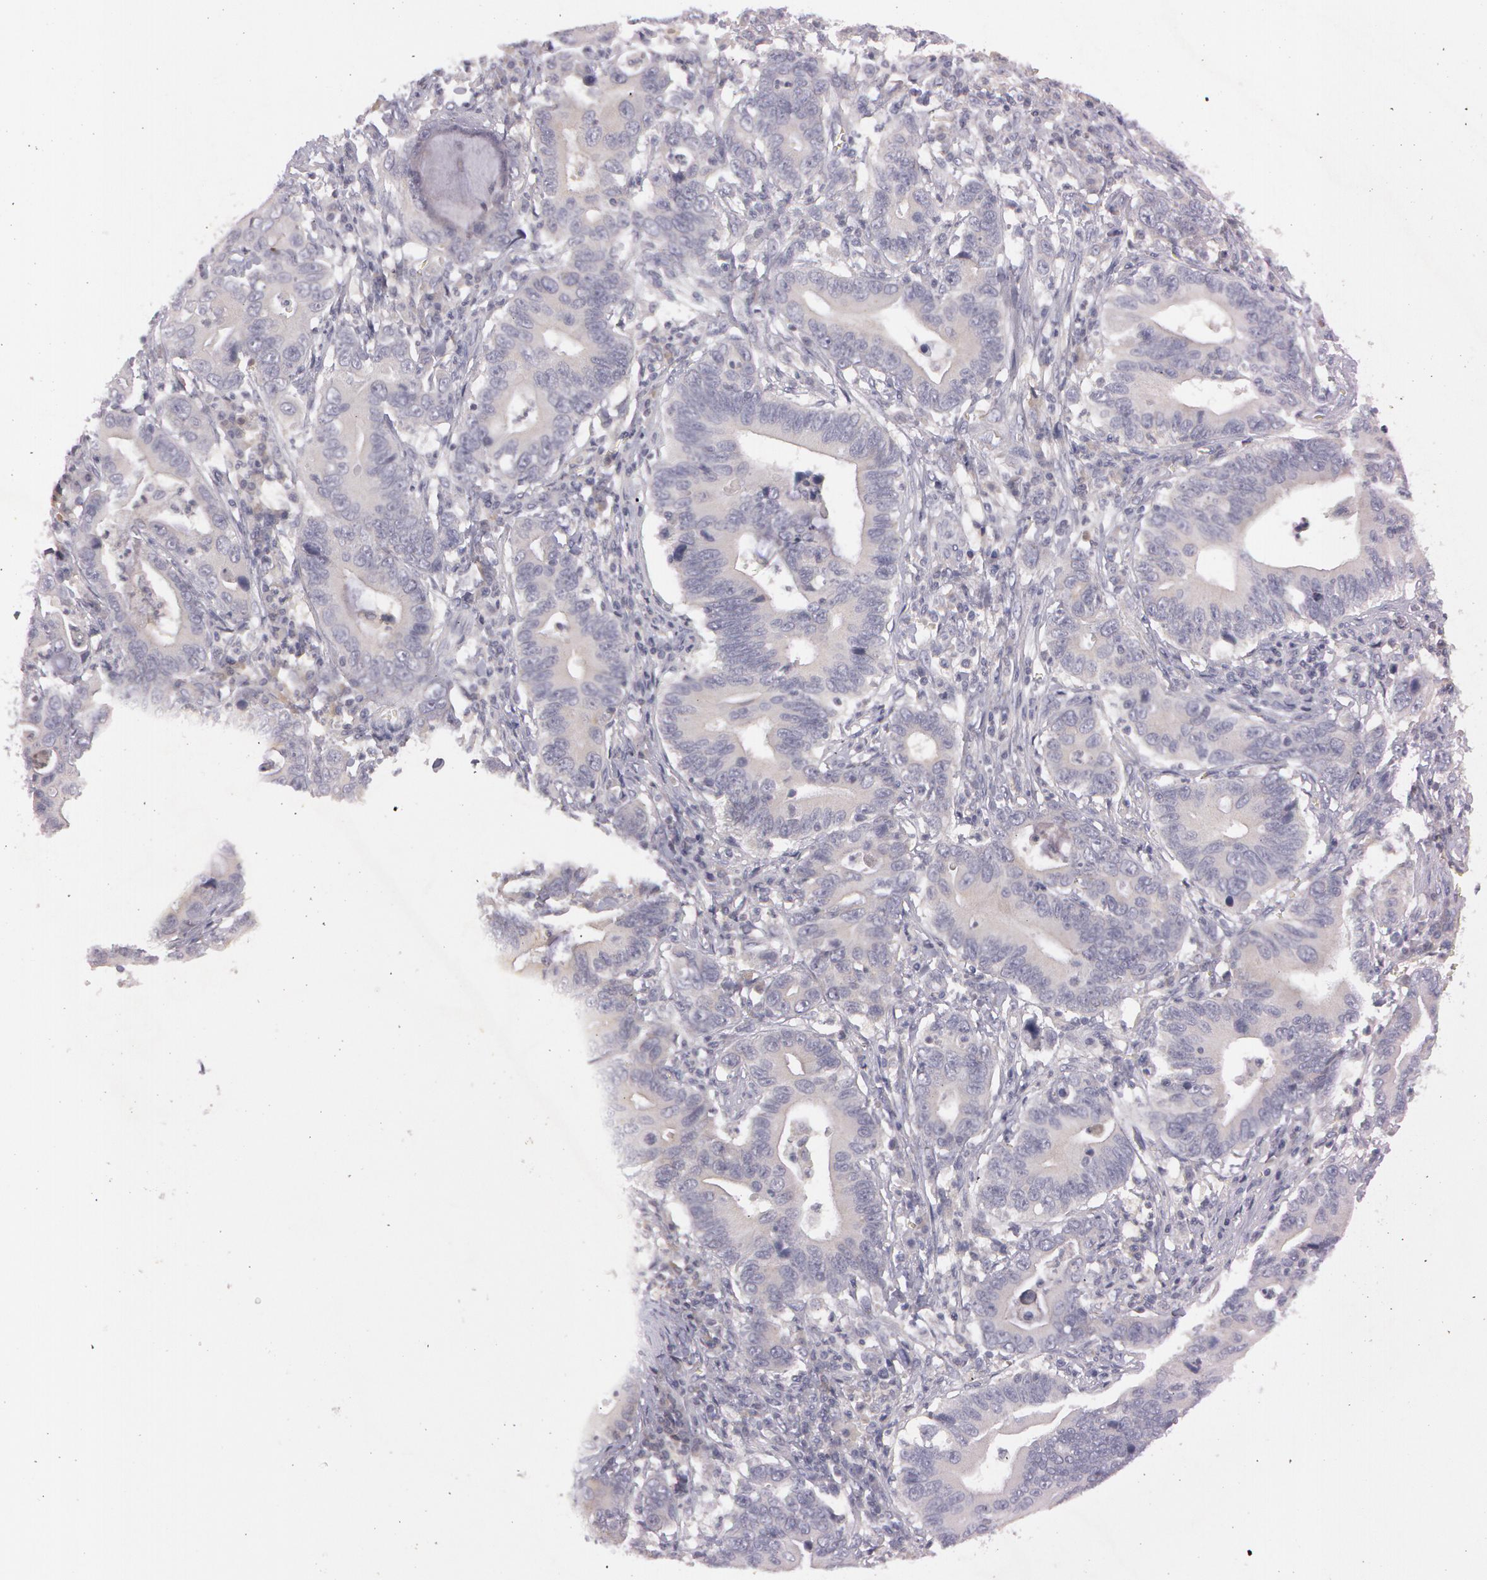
{"staining": {"intensity": "weak", "quantity": "<25%", "location": "cytoplasmic/membranous"}, "tissue": "stomach cancer", "cell_type": "Tumor cells", "image_type": "cancer", "snomed": [{"axis": "morphology", "description": "Adenocarcinoma, NOS"}, {"axis": "topography", "description": "Stomach, upper"}], "caption": "There is no significant positivity in tumor cells of adenocarcinoma (stomach).", "gene": "MXRA5", "patient": {"sex": "male", "age": 63}}